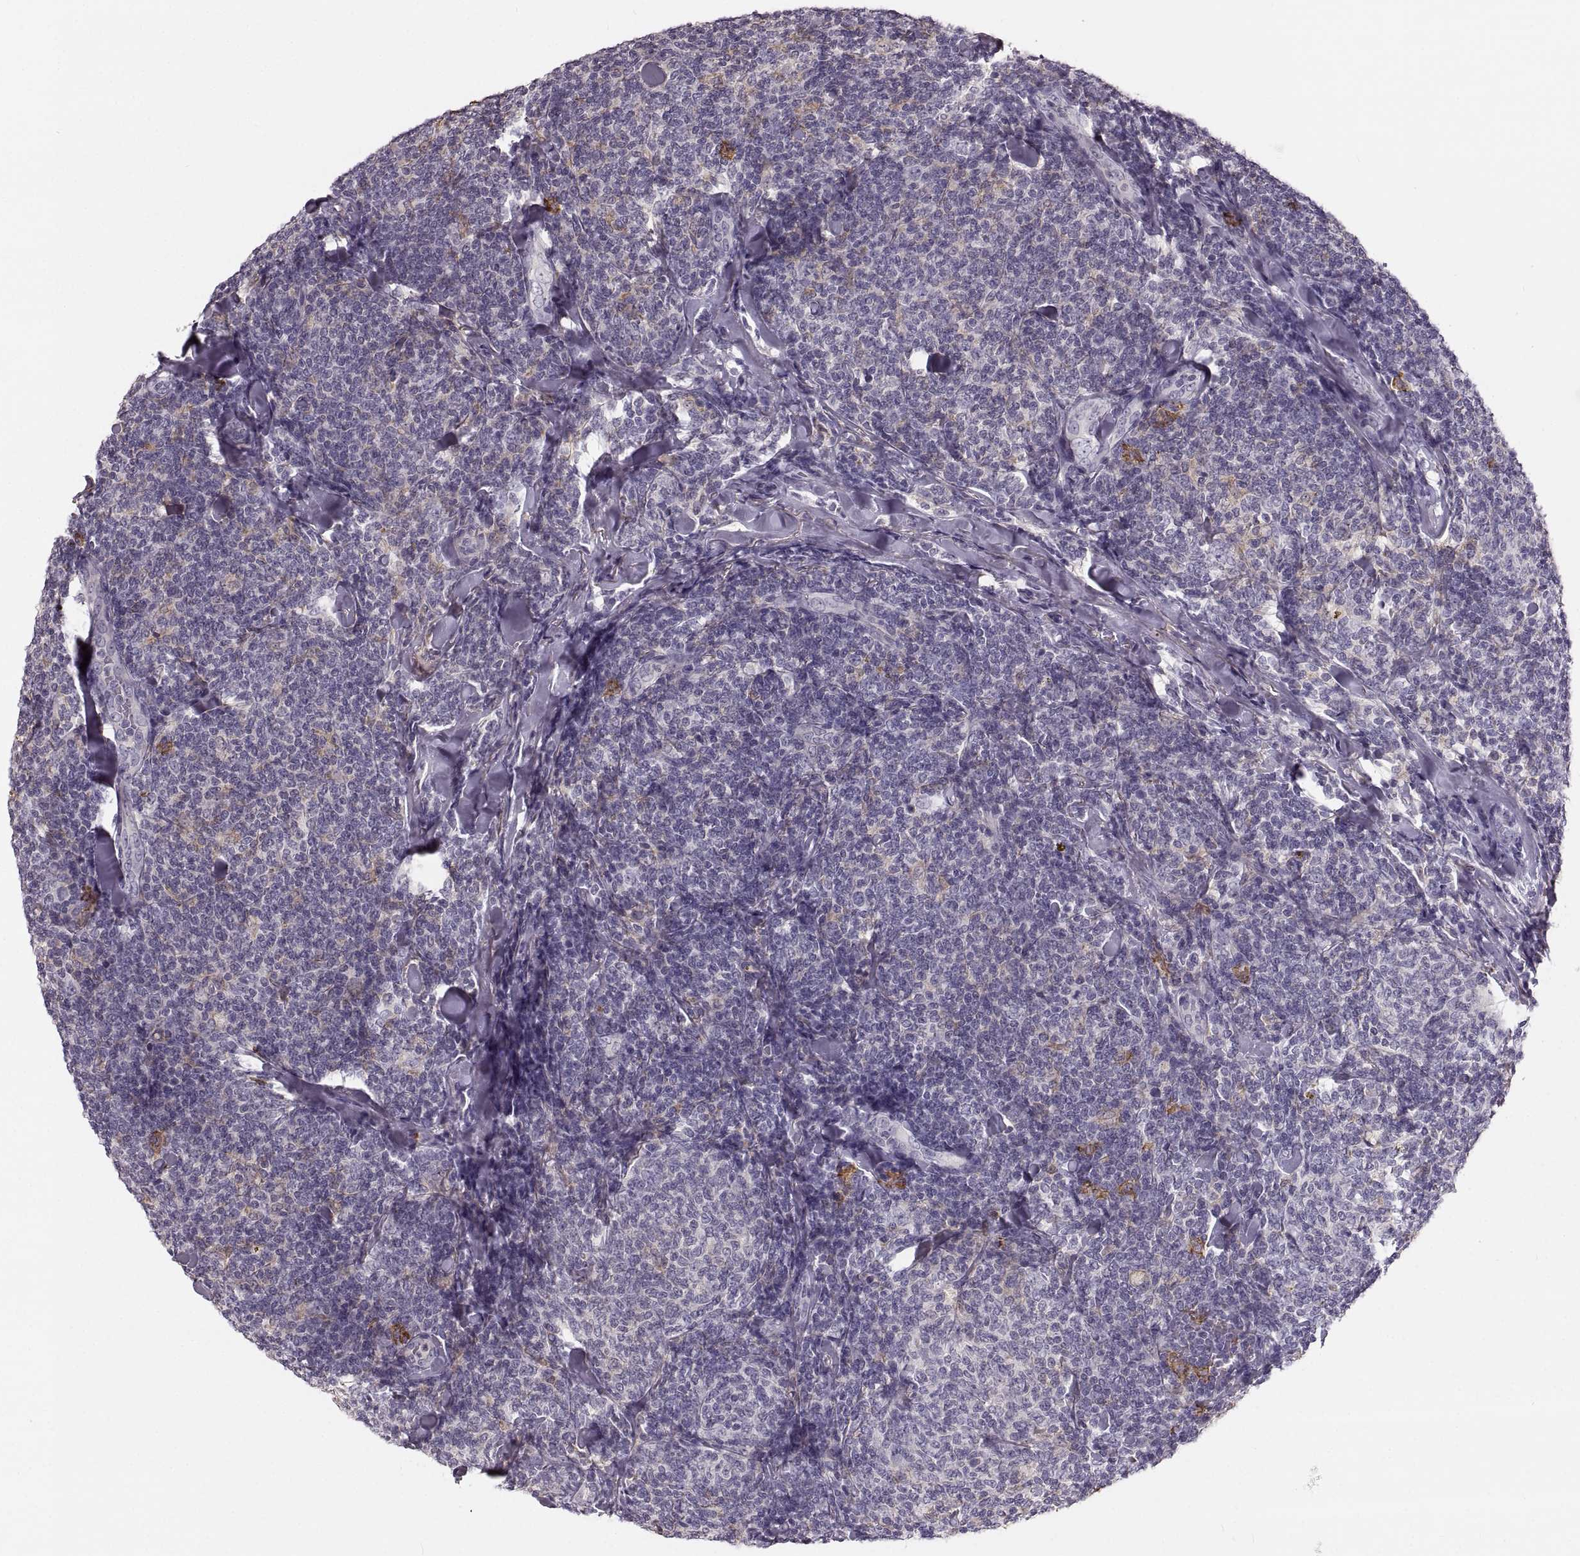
{"staining": {"intensity": "negative", "quantity": "none", "location": "none"}, "tissue": "lymphoma", "cell_type": "Tumor cells", "image_type": "cancer", "snomed": [{"axis": "morphology", "description": "Malignant lymphoma, non-Hodgkin's type, Low grade"}, {"axis": "topography", "description": "Lymph node"}], "caption": "Human malignant lymphoma, non-Hodgkin's type (low-grade) stained for a protein using IHC exhibits no positivity in tumor cells.", "gene": "RUNDC3A", "patient": {"sex": "female", "age": 56}}